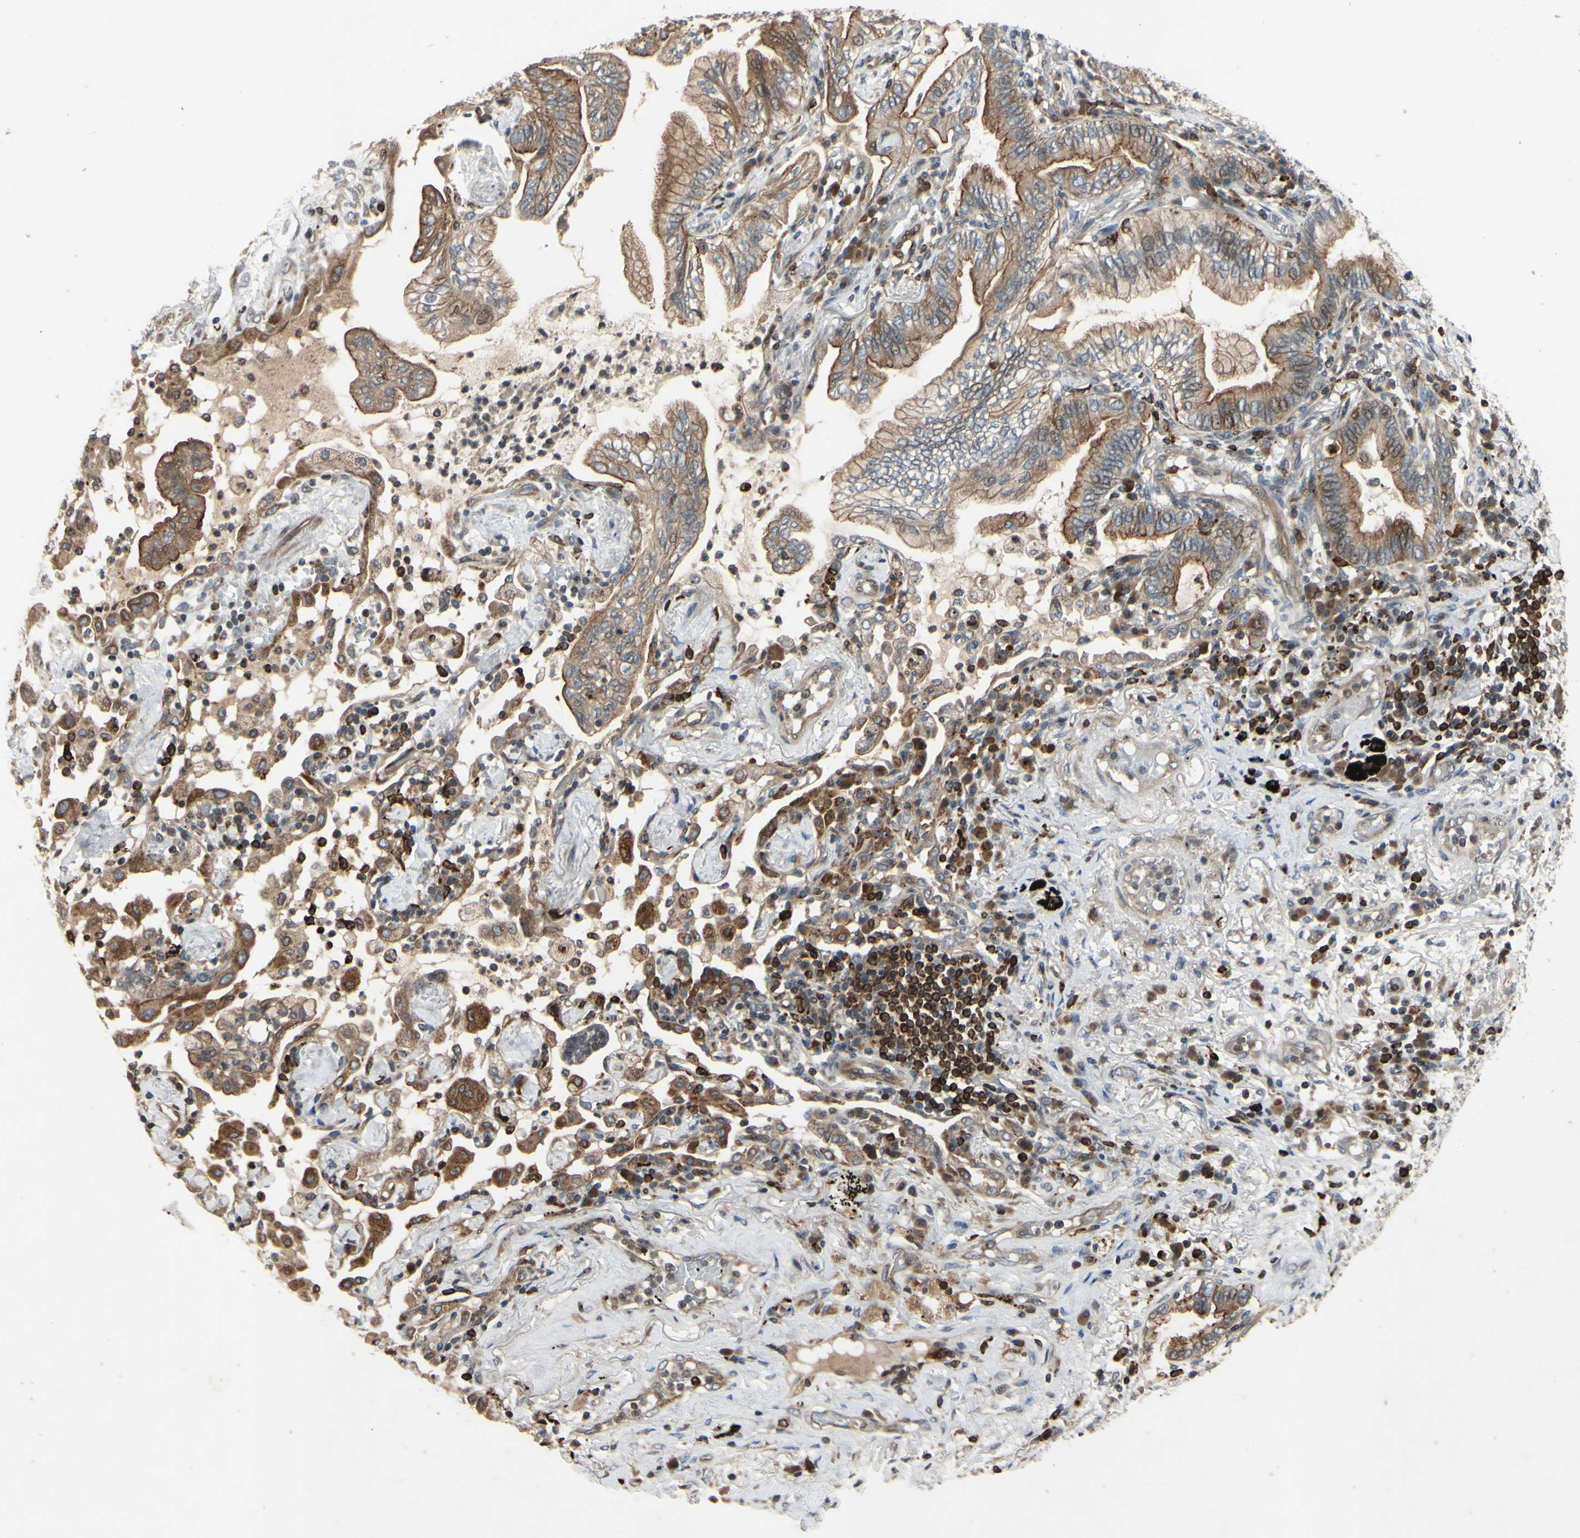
{"staining": {"intensity": "moderate", "quantity": ">75%", "location": "cytoplasmic/membranous"}, "tissue": "lung cancer", "cell_type": "Tumor cells", "image_type": "cancer", "snomed": [{"axis": "morphology", "description": "Normal tissue, NOS"}, {"axis": "morphology", "description": "Adenocarcinoma, NOS"}, {"axis": "topography", "description": "Bronchus"}, {"axis": "topography", "description": "Lung"}], "caption": "The histopathology image reveals immunohistochemical staining of lung cancer. There is moderate cytoplasmic/membranous positivity is identified in approximately >75% of tumor cells.", "gene": "PLXNA2", "patient": {"sex": "female", "age": 70}}